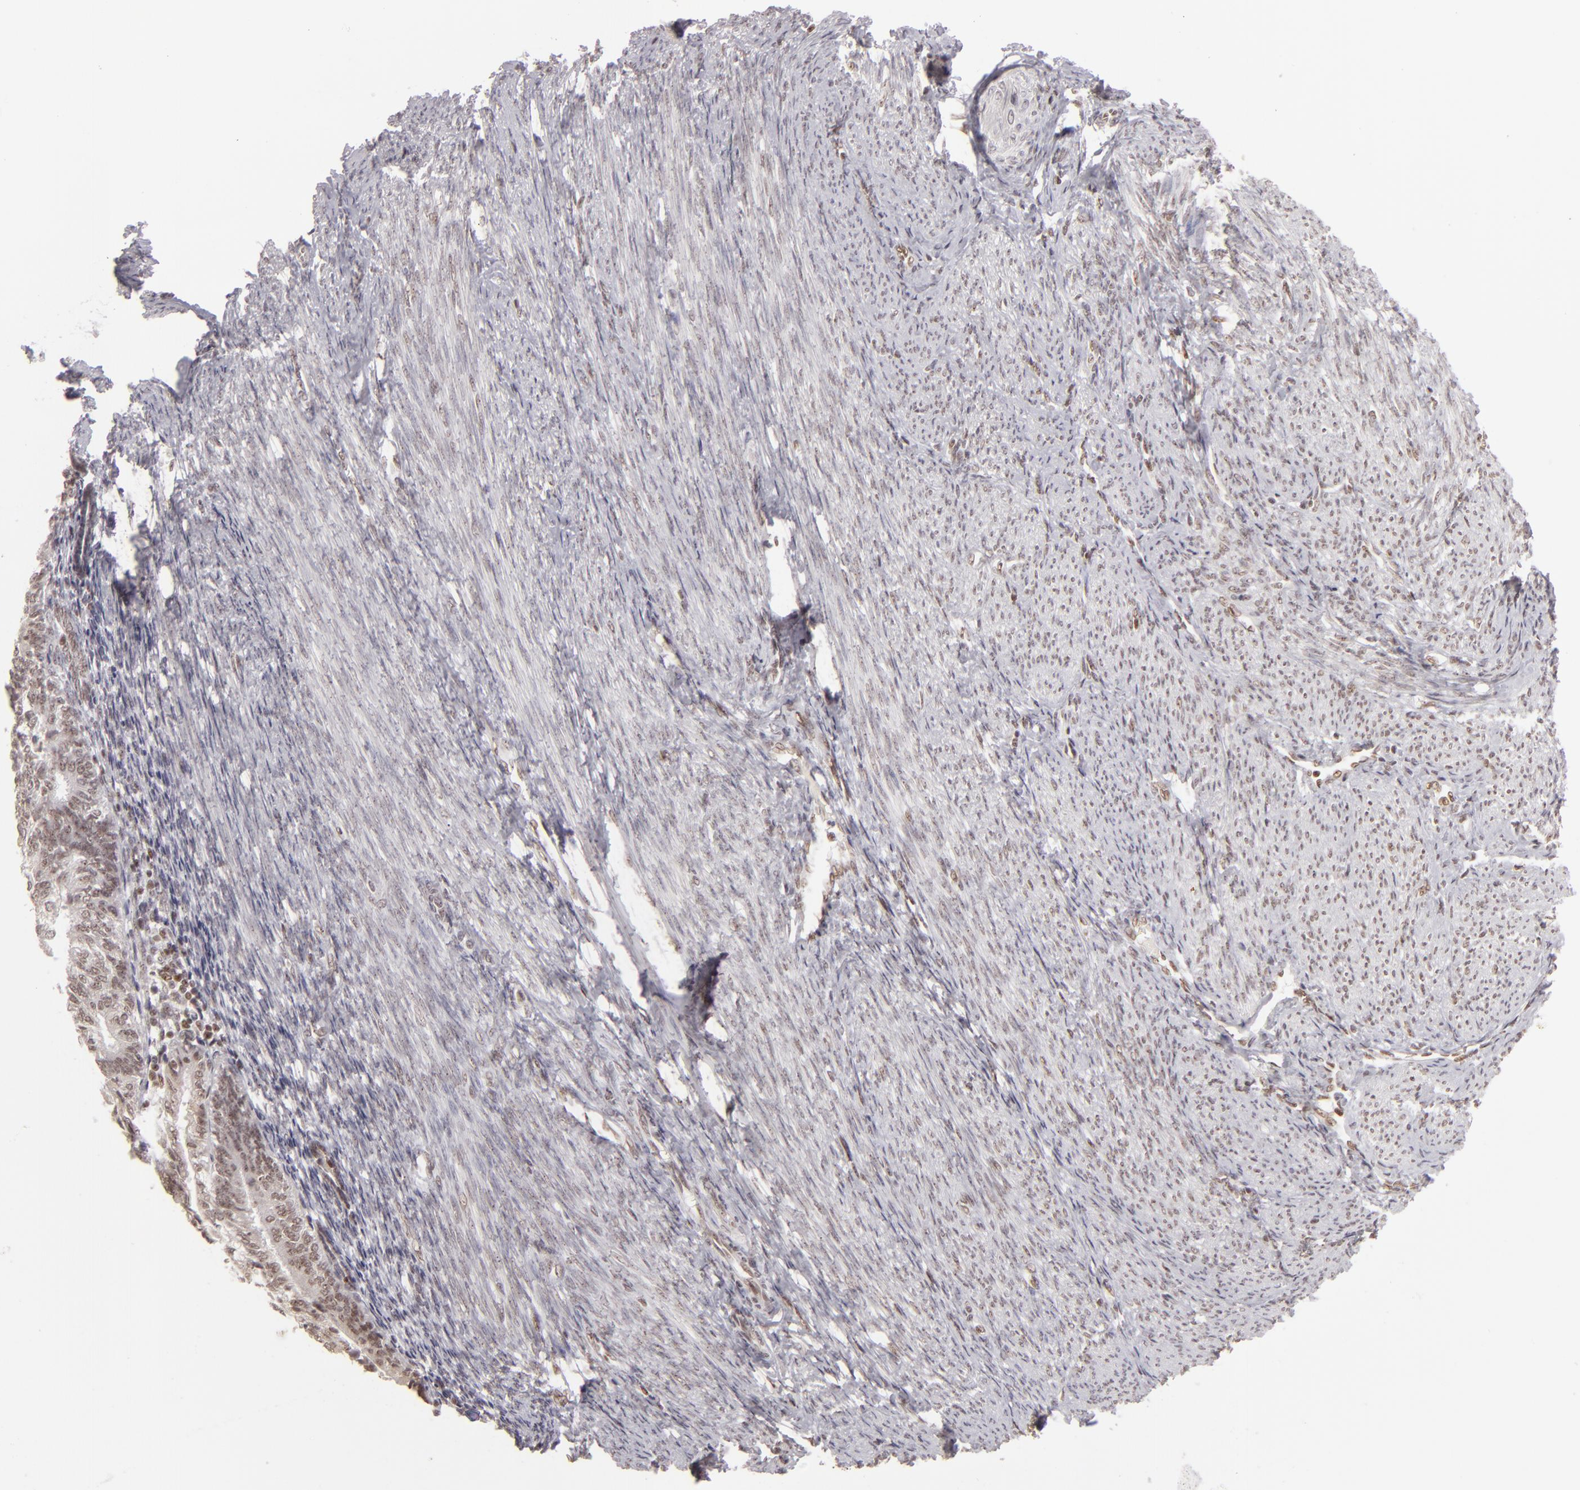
{"staining": {"intensity": "moderate", "quantity": "<25%", "location": "nuclear"}, "tissue": "endometrial cancer", "cell_type": "Tumor cells", "image_type": "cancer", "snomed": [{"axis": "morphology", "description": "Adenocarcinoma, NOS"}, {"axis": "topography", "description": "Endometrium"}], "caption": "Immunohistochemistry photomicrograph of neoplastic tissue: human adenocarcinoma (endometrial) stained using immunohistochemistry reveals low levels of moderate protein expression localized specifically in the nuclear of tumor cells, appearing as a nuclear brown color.", "gene": "DAXX", "patient": {"sex": "female", "age": 55}}